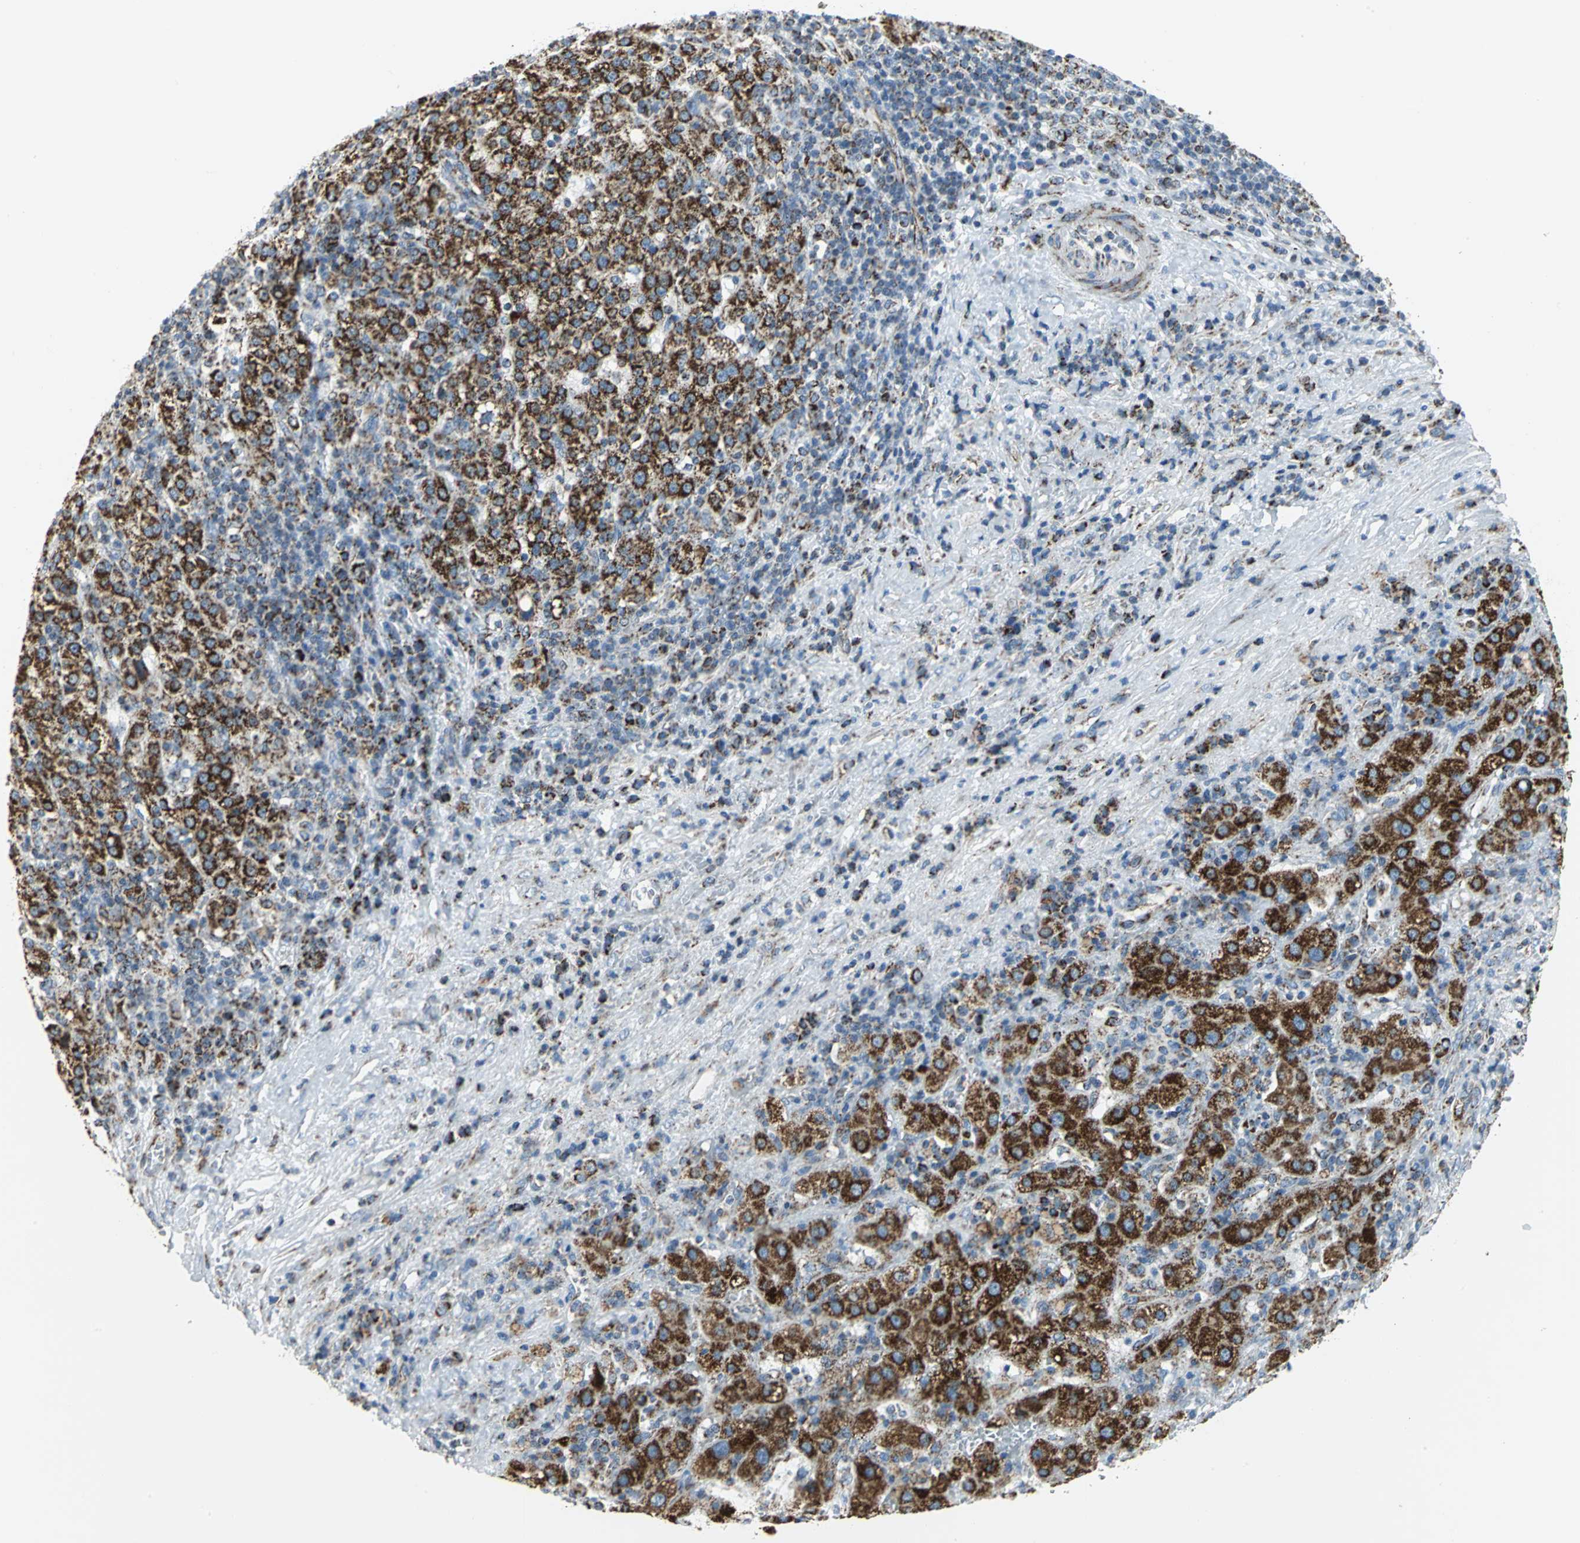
{"staining": {"intensity": "strong", "quantity": ">75%", "location": "cytoplasmic/membranous"}, "tissue": "liver cancer", "cell_type": "Tumor cells", "image_type": "cancer", "snomed": [{"axis": "morphology", "description": "Carcinoma, Hepatocellular, NOS"}, {"axis": "topography", "description": "Liver"}], "caption": "Immunohistochemical staining of human hepatocellular carcinoma (liver) shows strong cytoplasmic/membranous protein expression in about >75% of tumor cells.", "gene": "NTRK1", "patient": {"sex": "female", "age": 58}}